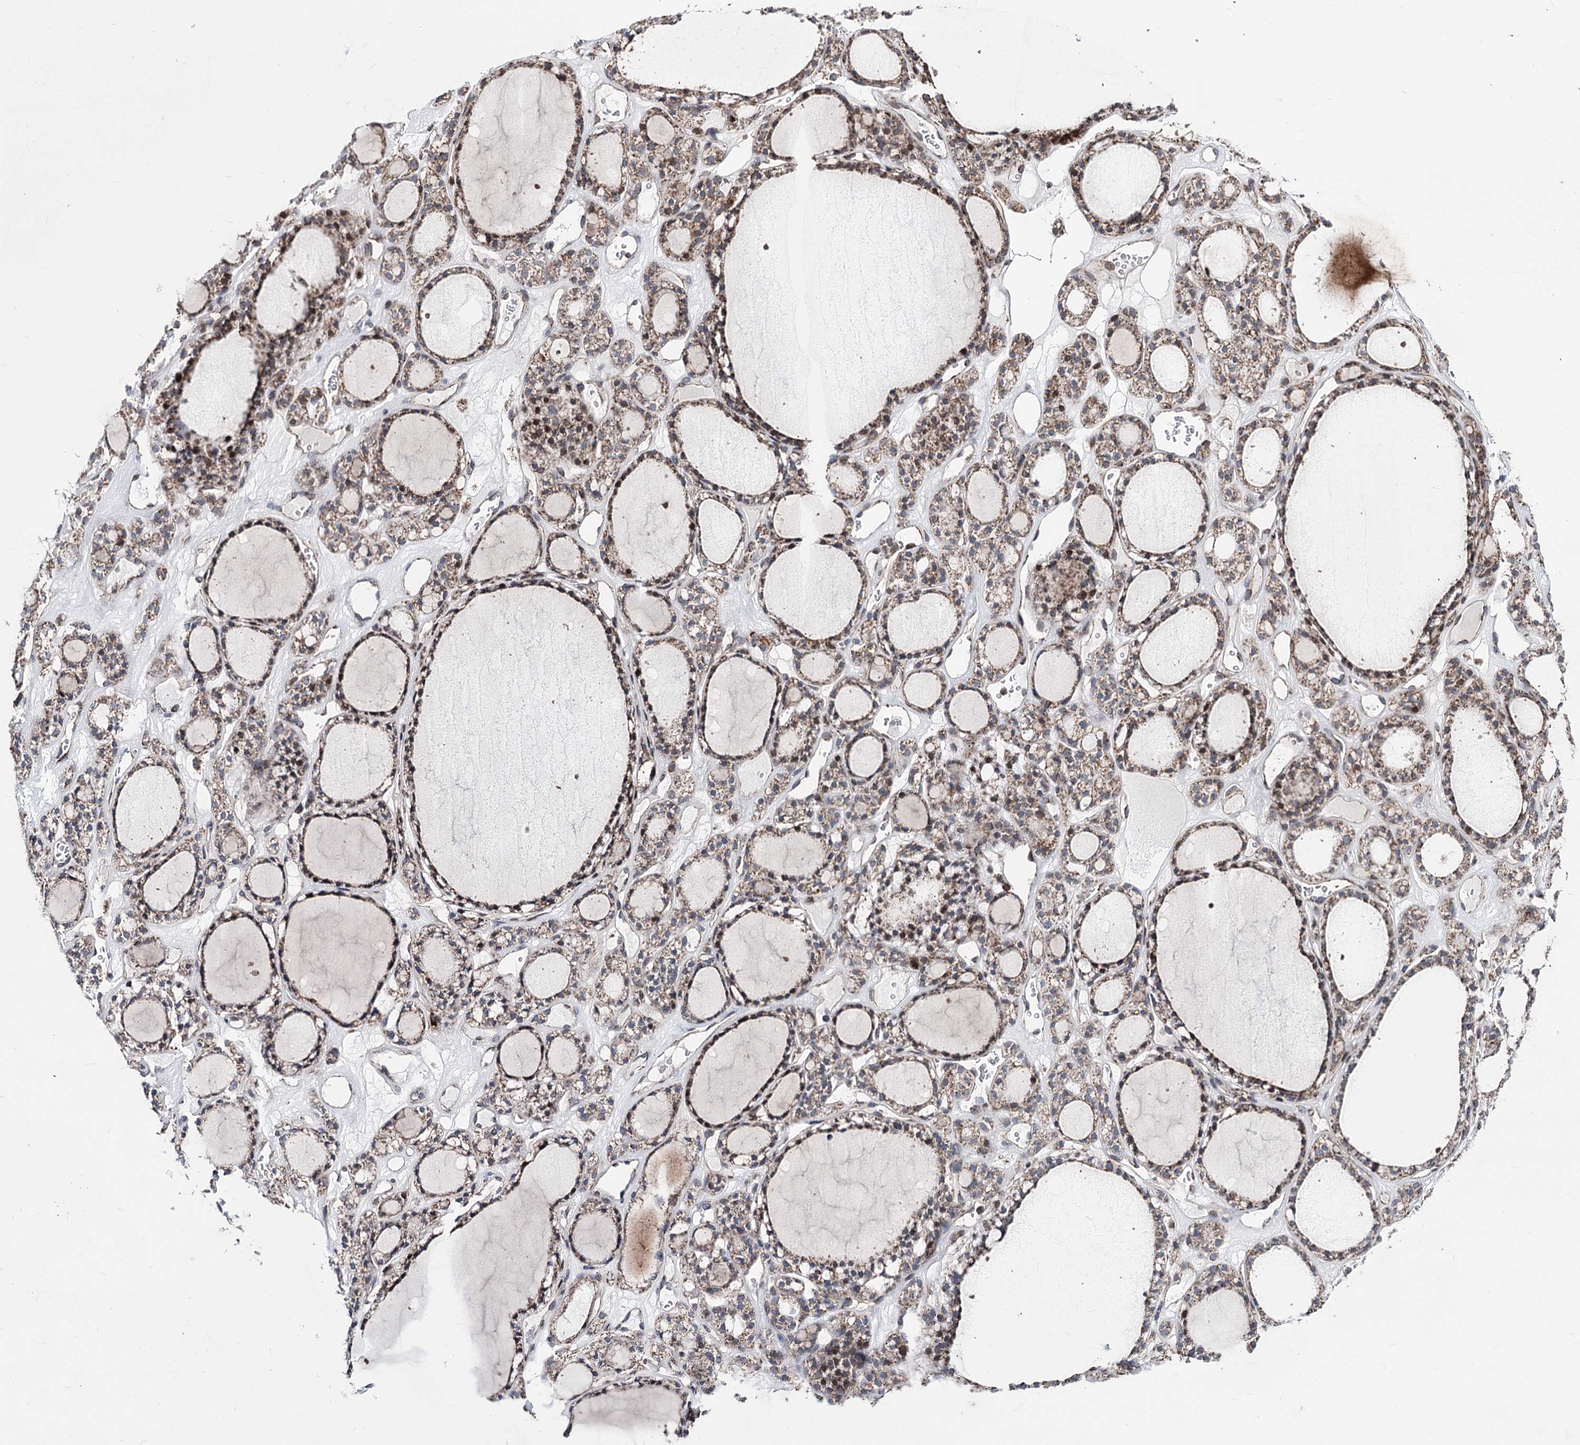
{"staining": {"intensity": "moderate", "quantity": ">75%", "location": "cytoplasmic/membranous"}, "tissue": "thyroid gland", "cell_type": "Glandular cells", "image_type": "normal", "snomed": [{"axis": "morphology", "description": "Normal tissue, NOS"}, {"axis": "topography", "description": "Thyroid gland"}], "caption": "IHC of normal human thyroid gland displays medium levels of moderate cytoplasmic/membranous positivity in about >75% of glandular cells.", "gene": "CREB3L4", "patient": {"sex": "female", "age": 28}}